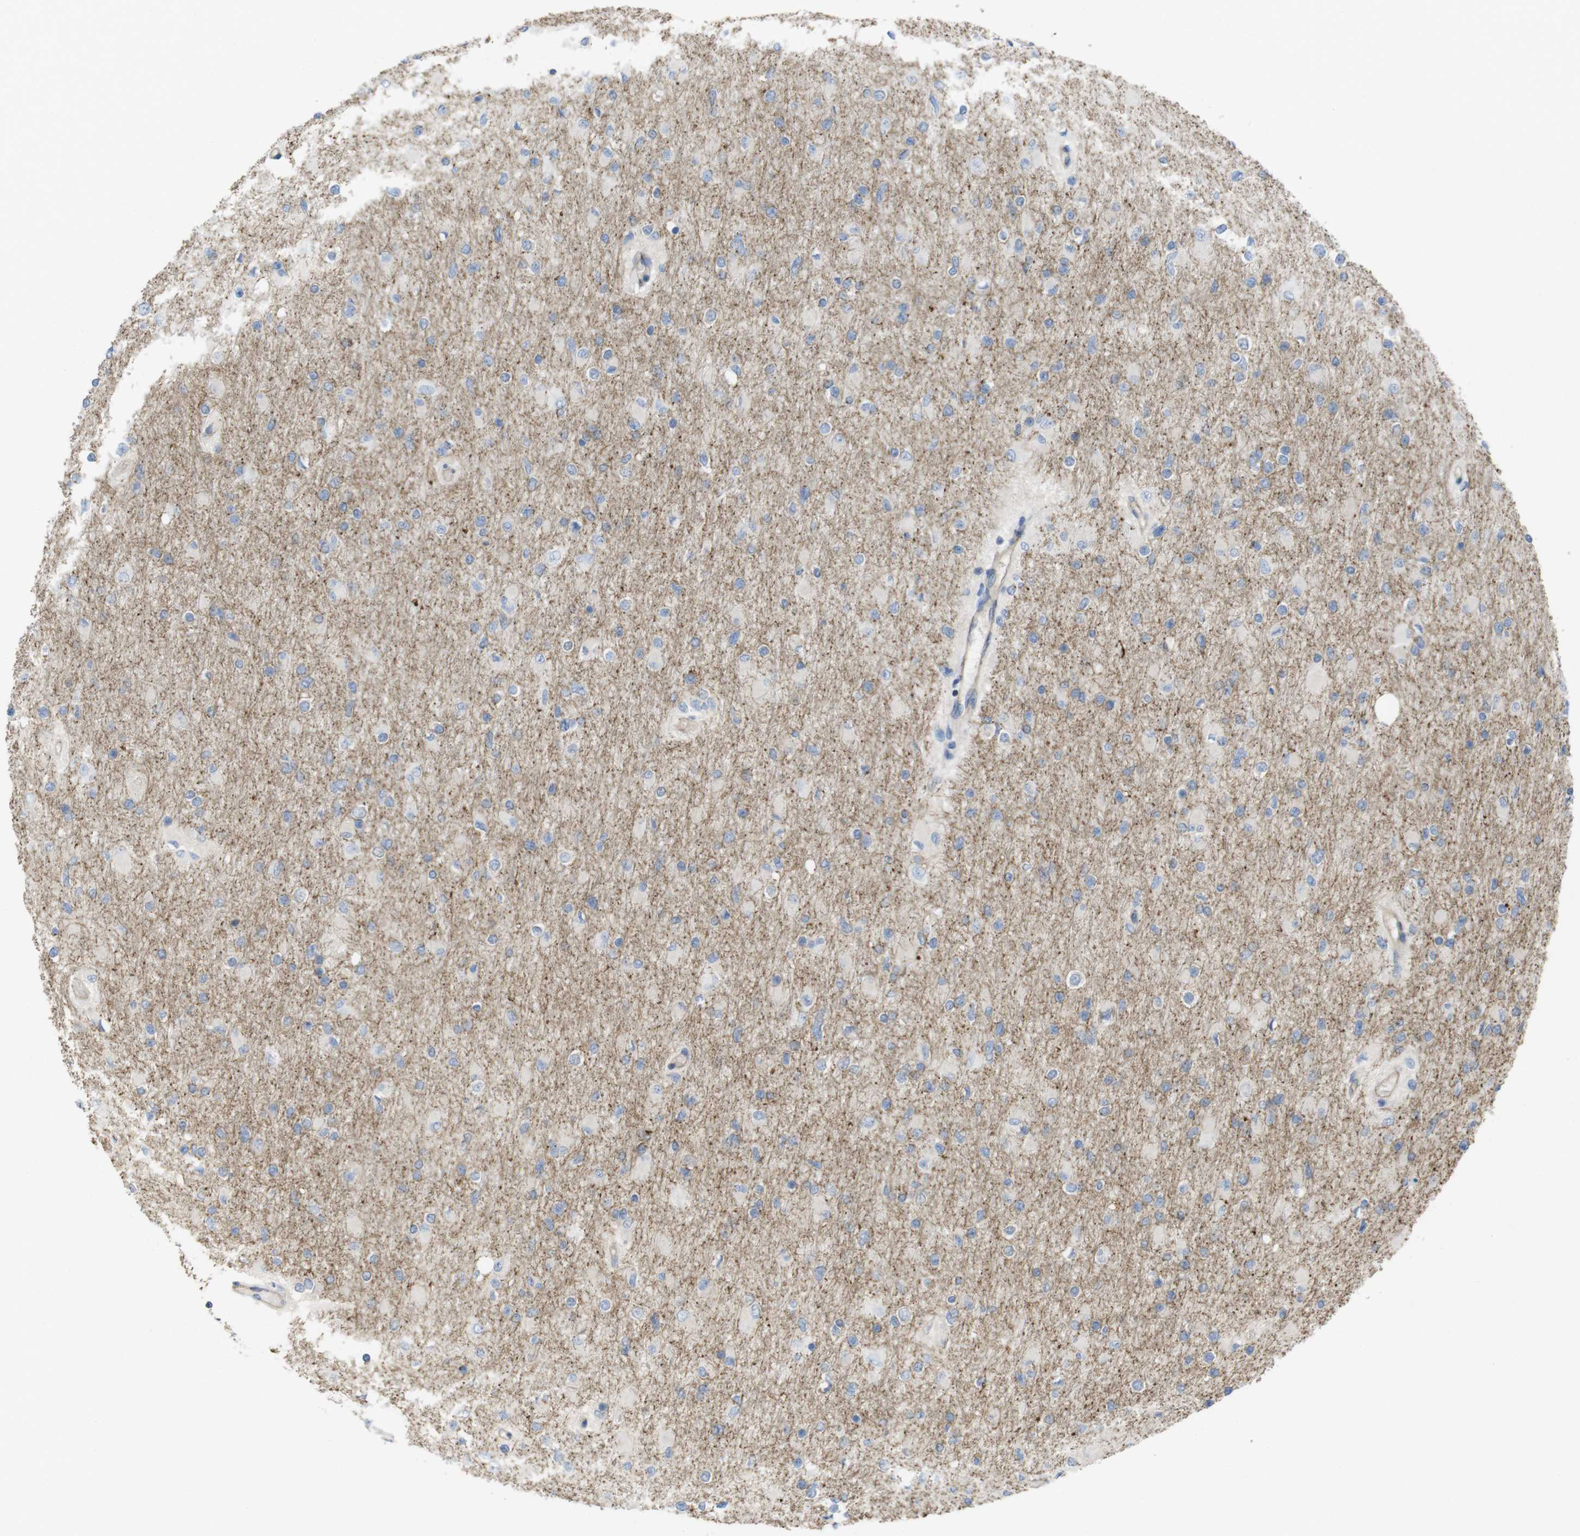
{"staining": {"intensity": "weak", "quantity": "<25%", "location": "cytoplasmic/membranous"}, "tissue": "glioma", "cell_type": "Tumor cells", "image_type": "cancer", "snomed": [{"axis": "morphology", "description": "Glioma, malignant, High grade"}, {"axis": "topography", "description": "Cerebral cortex"}], "caption": "A photomicrograph of human malignant high-grade glioma is negative for staining in tumor cells. (Stains: DAB (3,3'-diaminobenzidine) immunohistochemistry (IHC) with hematoxylin counter stain, Microscopy: brightfield microscopy at high magnification).", "gene": "PREX2", "patient": {"sex": "female", "age": 36}}